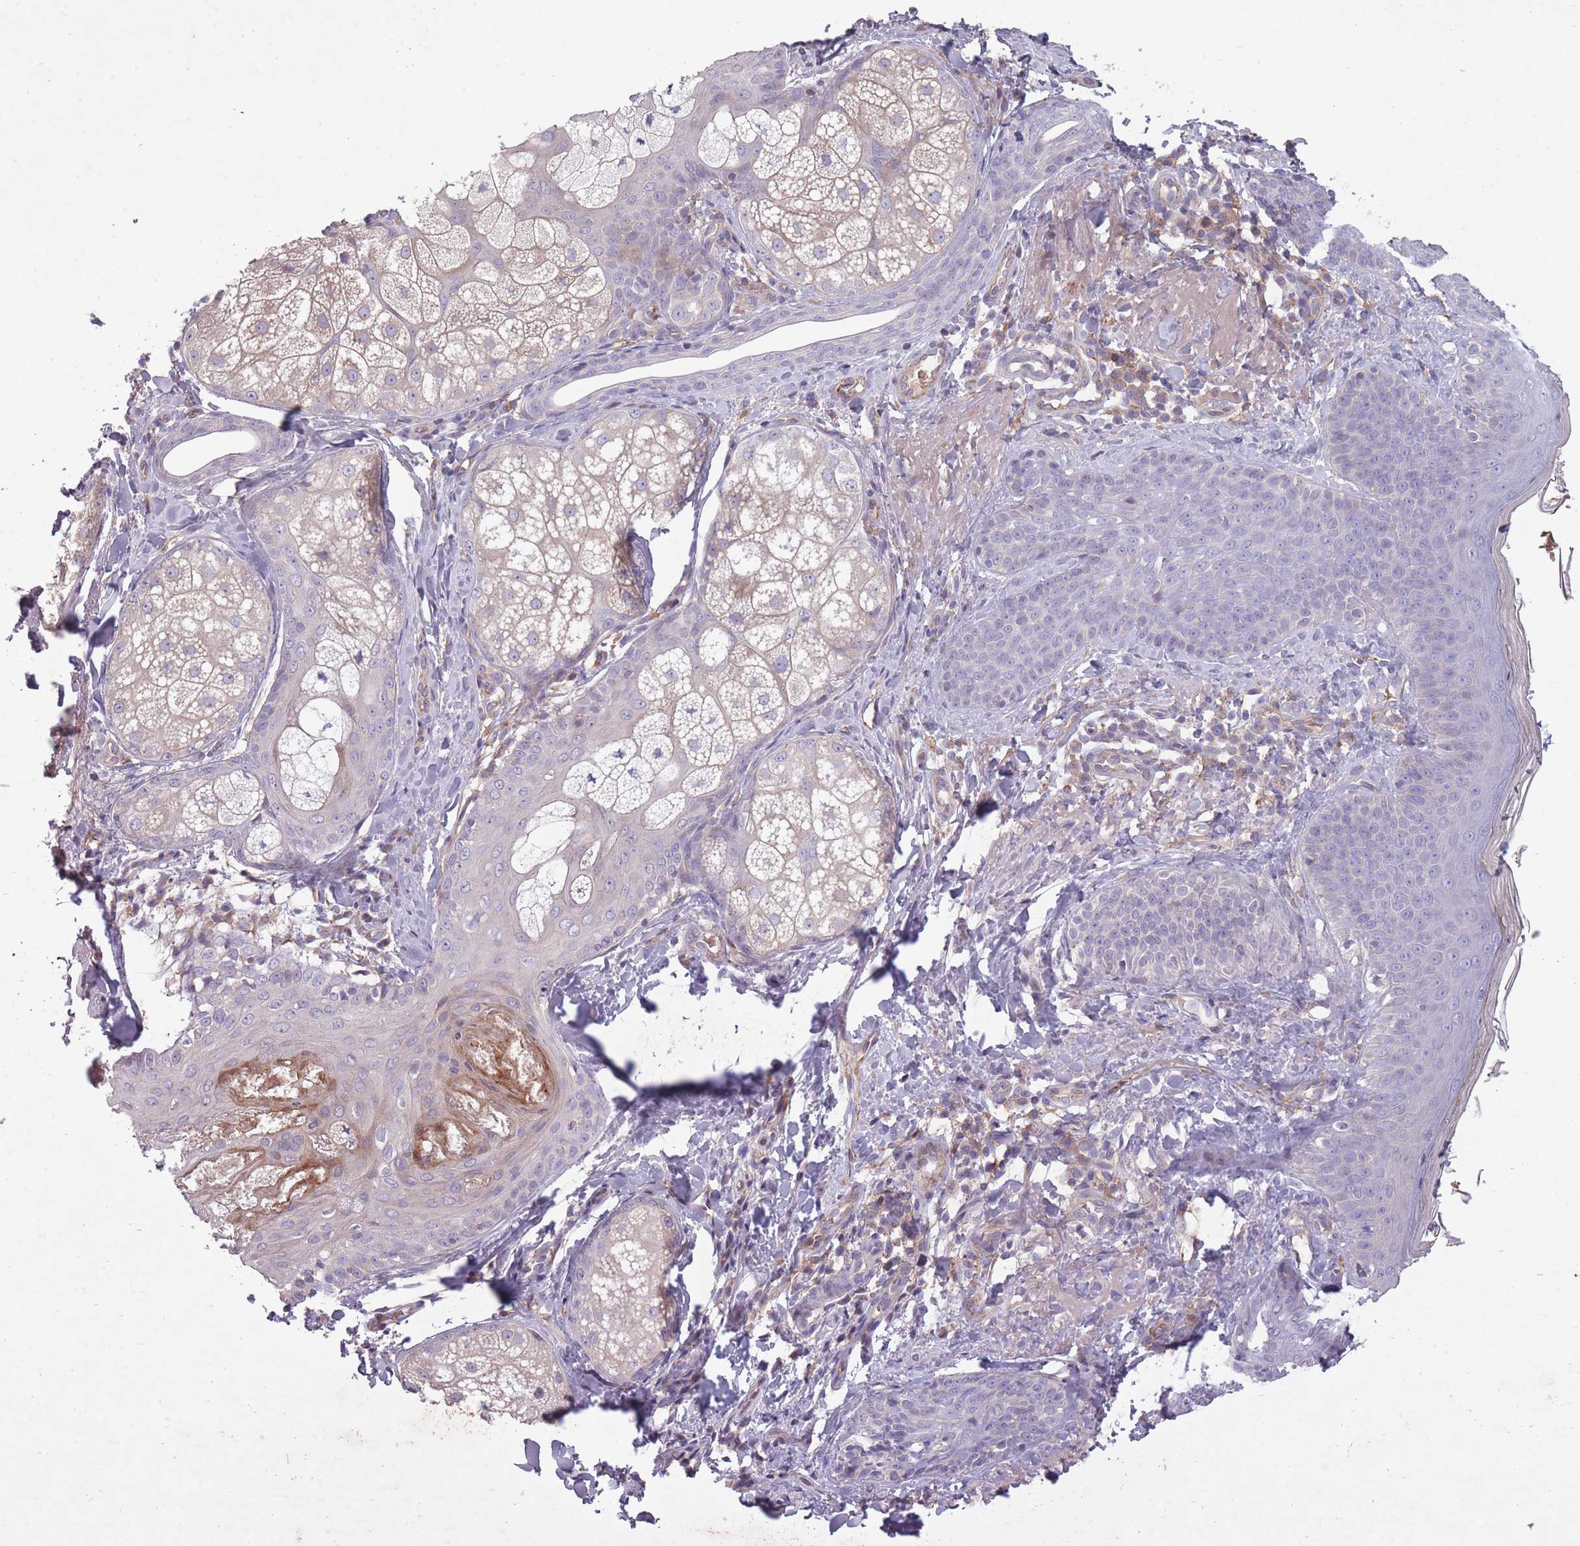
{"staining": {"intensity": "weak", "quantity": "<25%", "location": "cytoplasmic/membranous"}, "tissue": "skin", "cell_type": "Fibroblasts", "image_type": "normal", "snomed": [{"axis": "morphology", "description": "Normal tissue, NOS"}, {"axis": "topography", "description": "Skin"}], "caption": "High power microscopy image of an IHC micrograph of benign skin, revealing no significant expression in fibroblasts.", "gene": "OR2V1", "patient": {"sex": "male", "age": 57}}